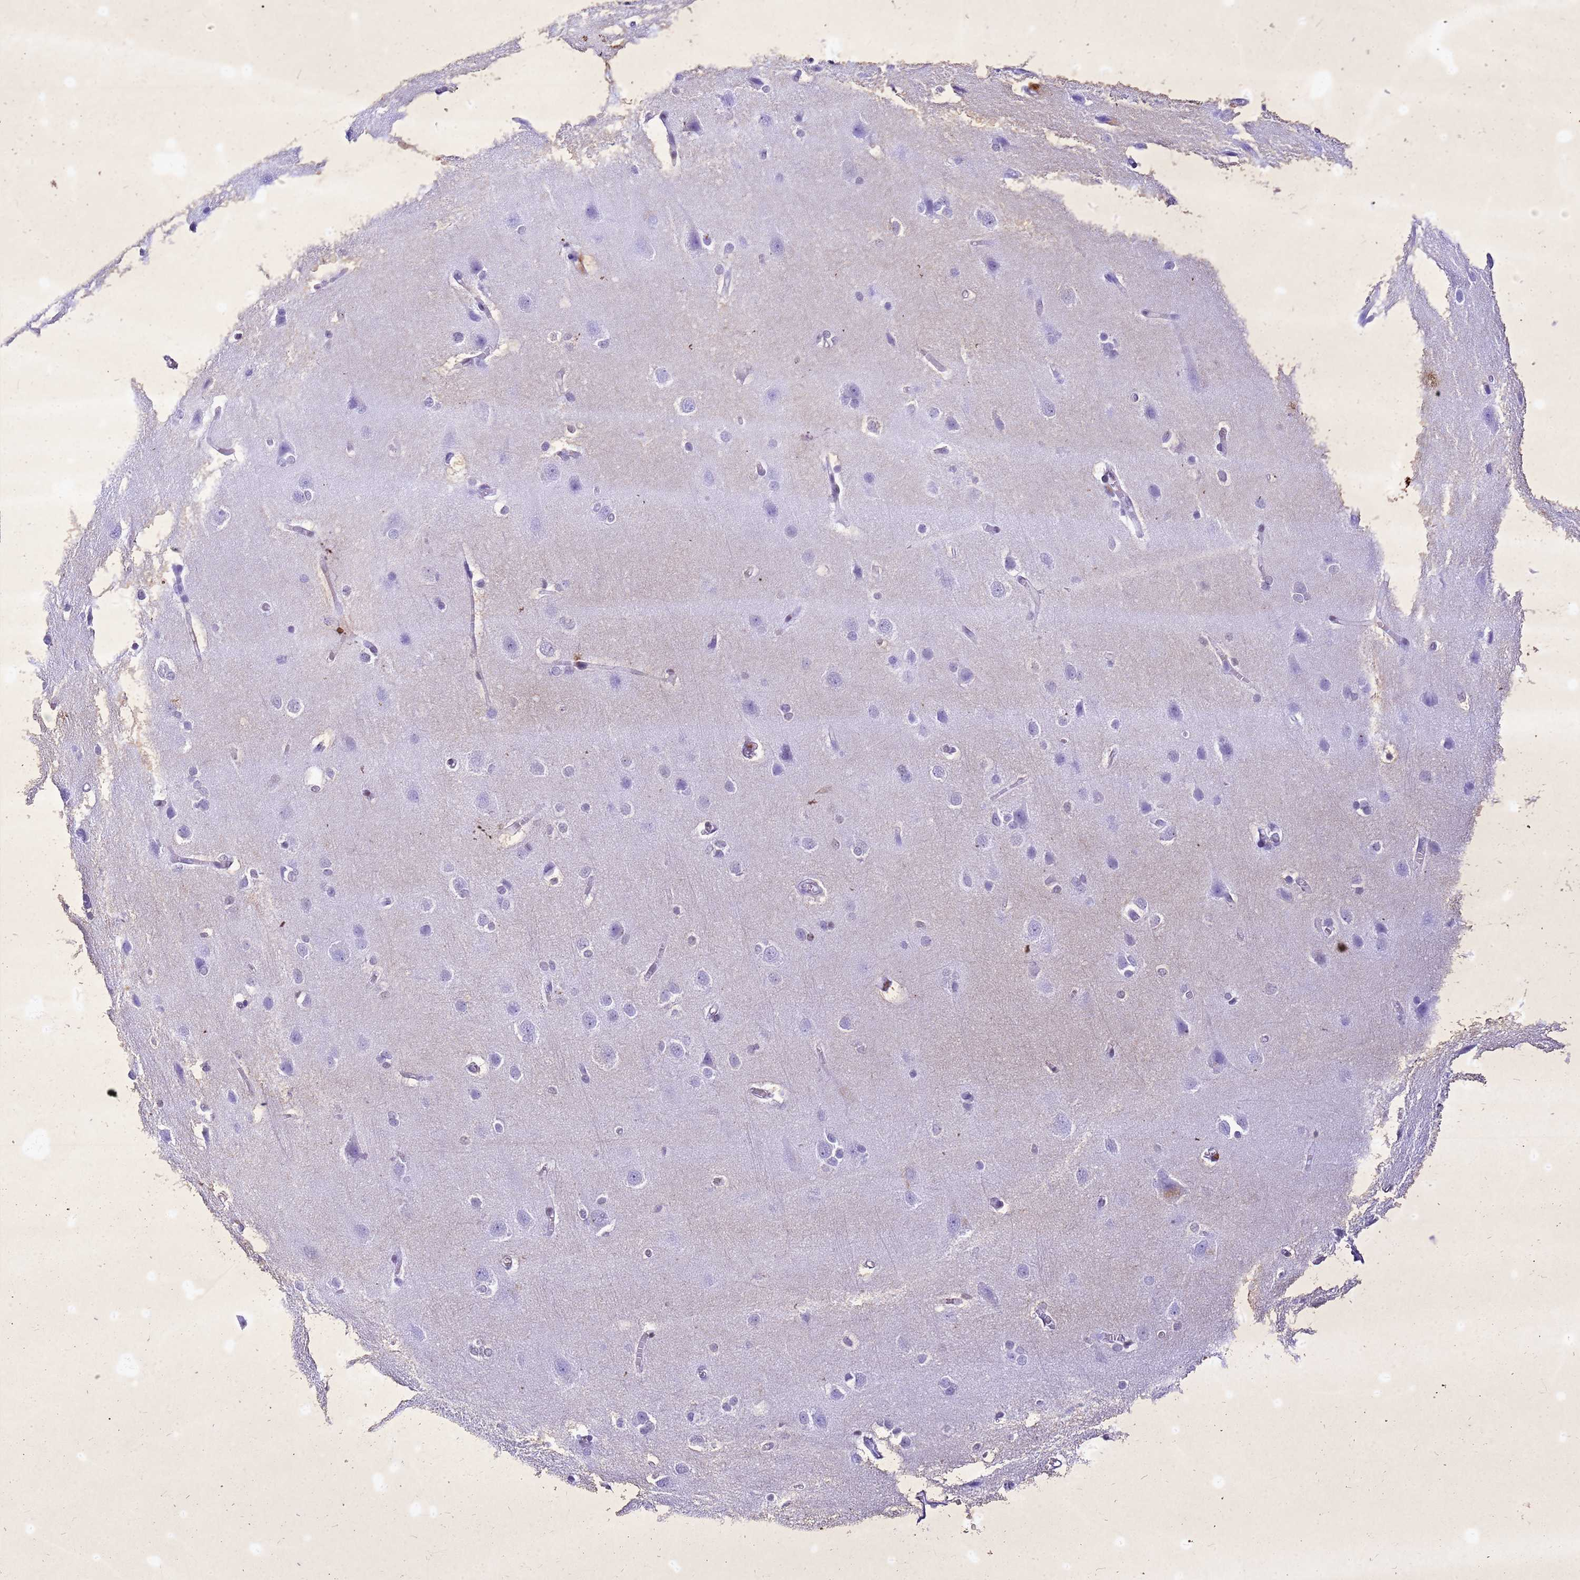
{"staining": {"intensity": "negative", "quantity": "none", "location": "none"}, "tissue": "cerebral cortex", "cell_type": "Endothelial cells", "image_type": "normal", "snomed": [{"axis": "morphology", "description": "Normal tissue, NOS"}, {"axis": "topography", "description": "Cerebral cortex"}], "caption": "Histopathology image shows no significant protein expression in endothelial cells of unremarkable cerebral cortex. (IHC, brightfield microscopy, high magnification).", "gene": "COPS9", "patient": {"sex": "male", "age": 37}}